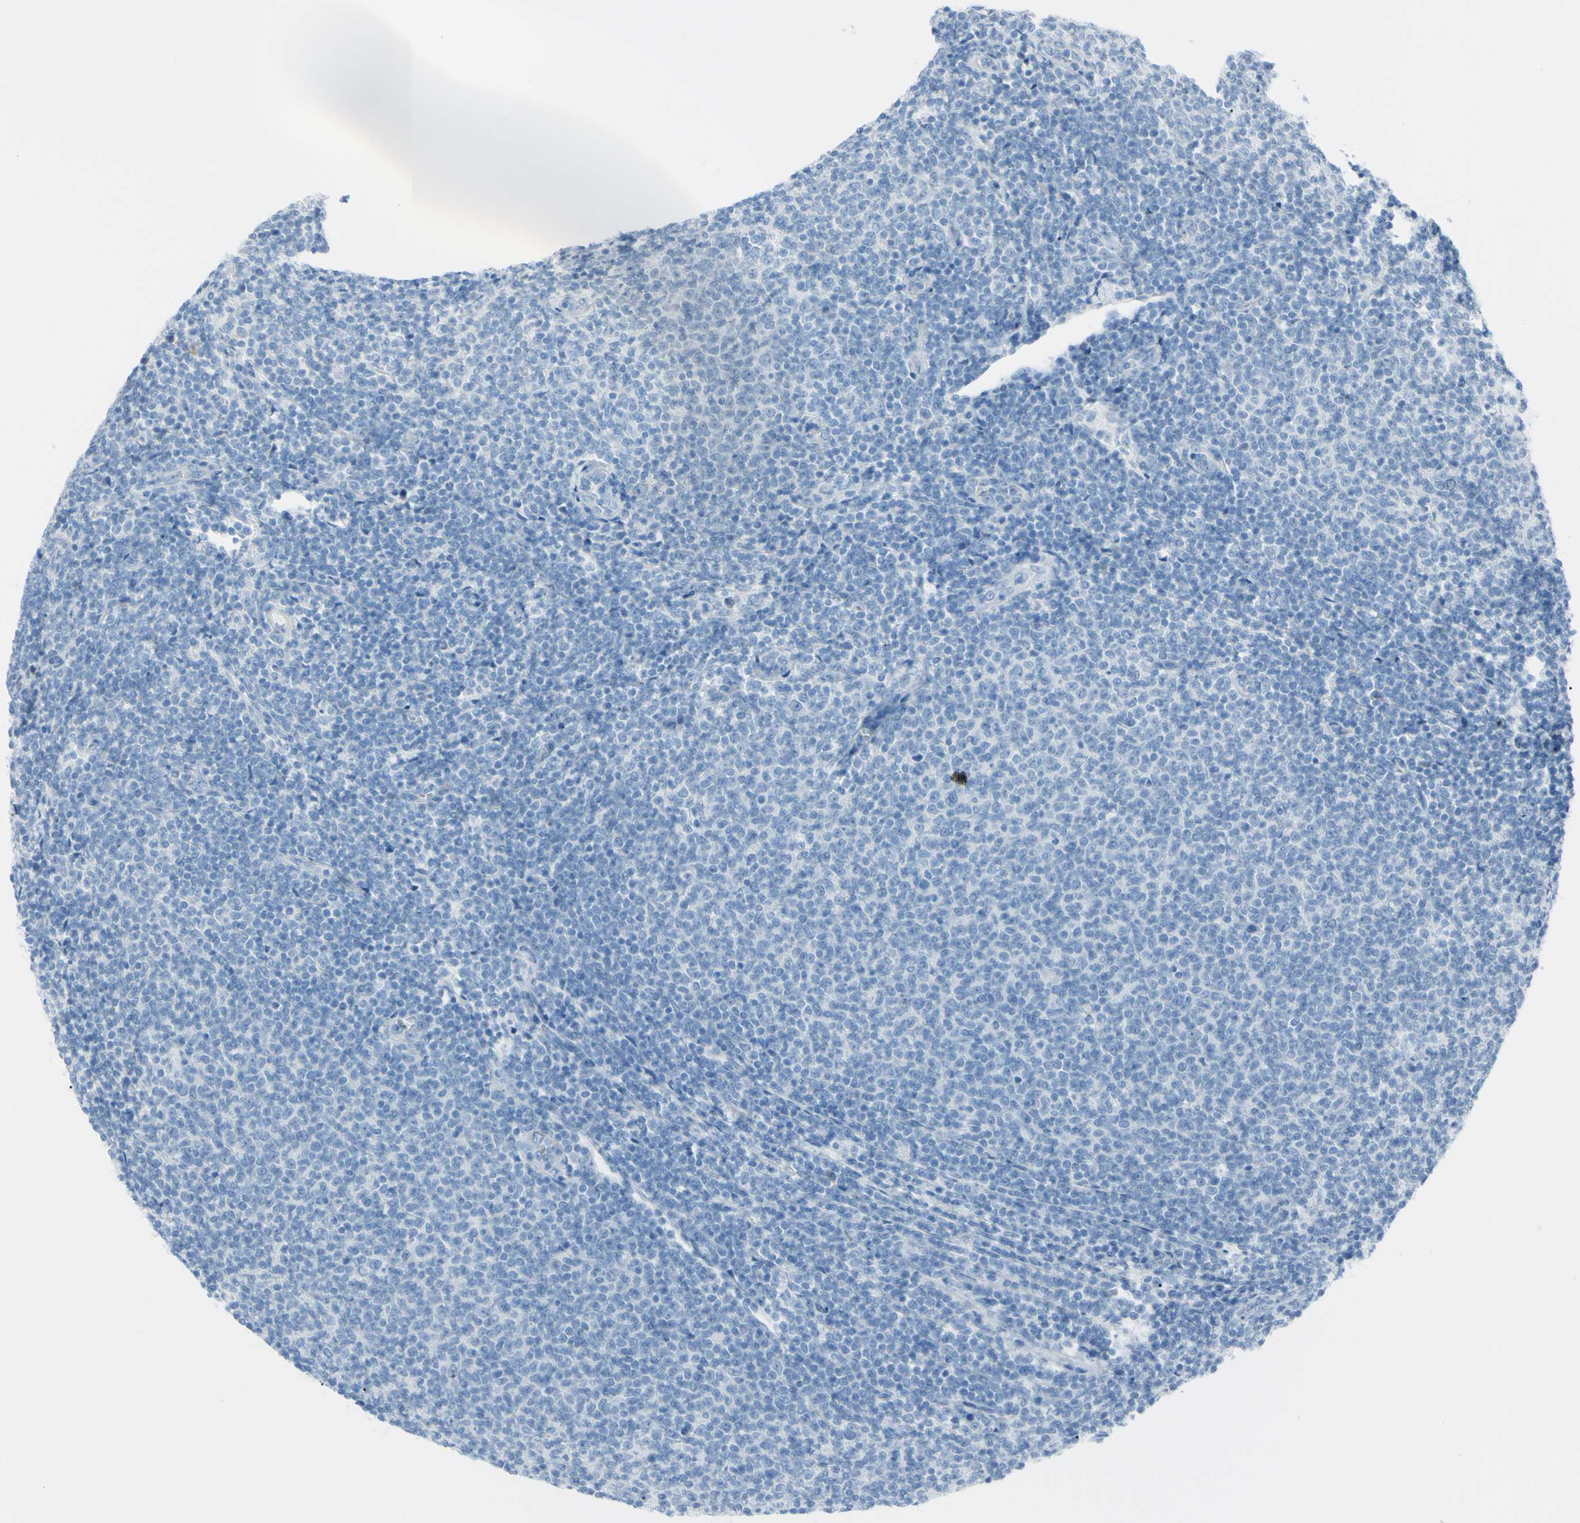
{"staining": {"intensity": "negative", "quantity": "none", "location": "none"}, "tissue": "lymphoma", "cell_type": "Tumor cells", "image_type": "cancer", "snomed": [{"axis": "morphology", "description": "Malignant lymphoma, non-Hodgkin's type, Low grade"}, {"axis": "topography", "description": "Lymph node"}], "caption": "Malignant lymphoma, non-Hodgkin's type (low-grade) was stained to show a protein in brown. There is no significant staining in tumor cells. The staining was performed using DAB to visualize the protein expression in brown, while the nuclei were stained in blue with hematoxylin (Magnification: 20x).", "gene": "TFPI2", "patient": {"sex": "male", "age": 66}}